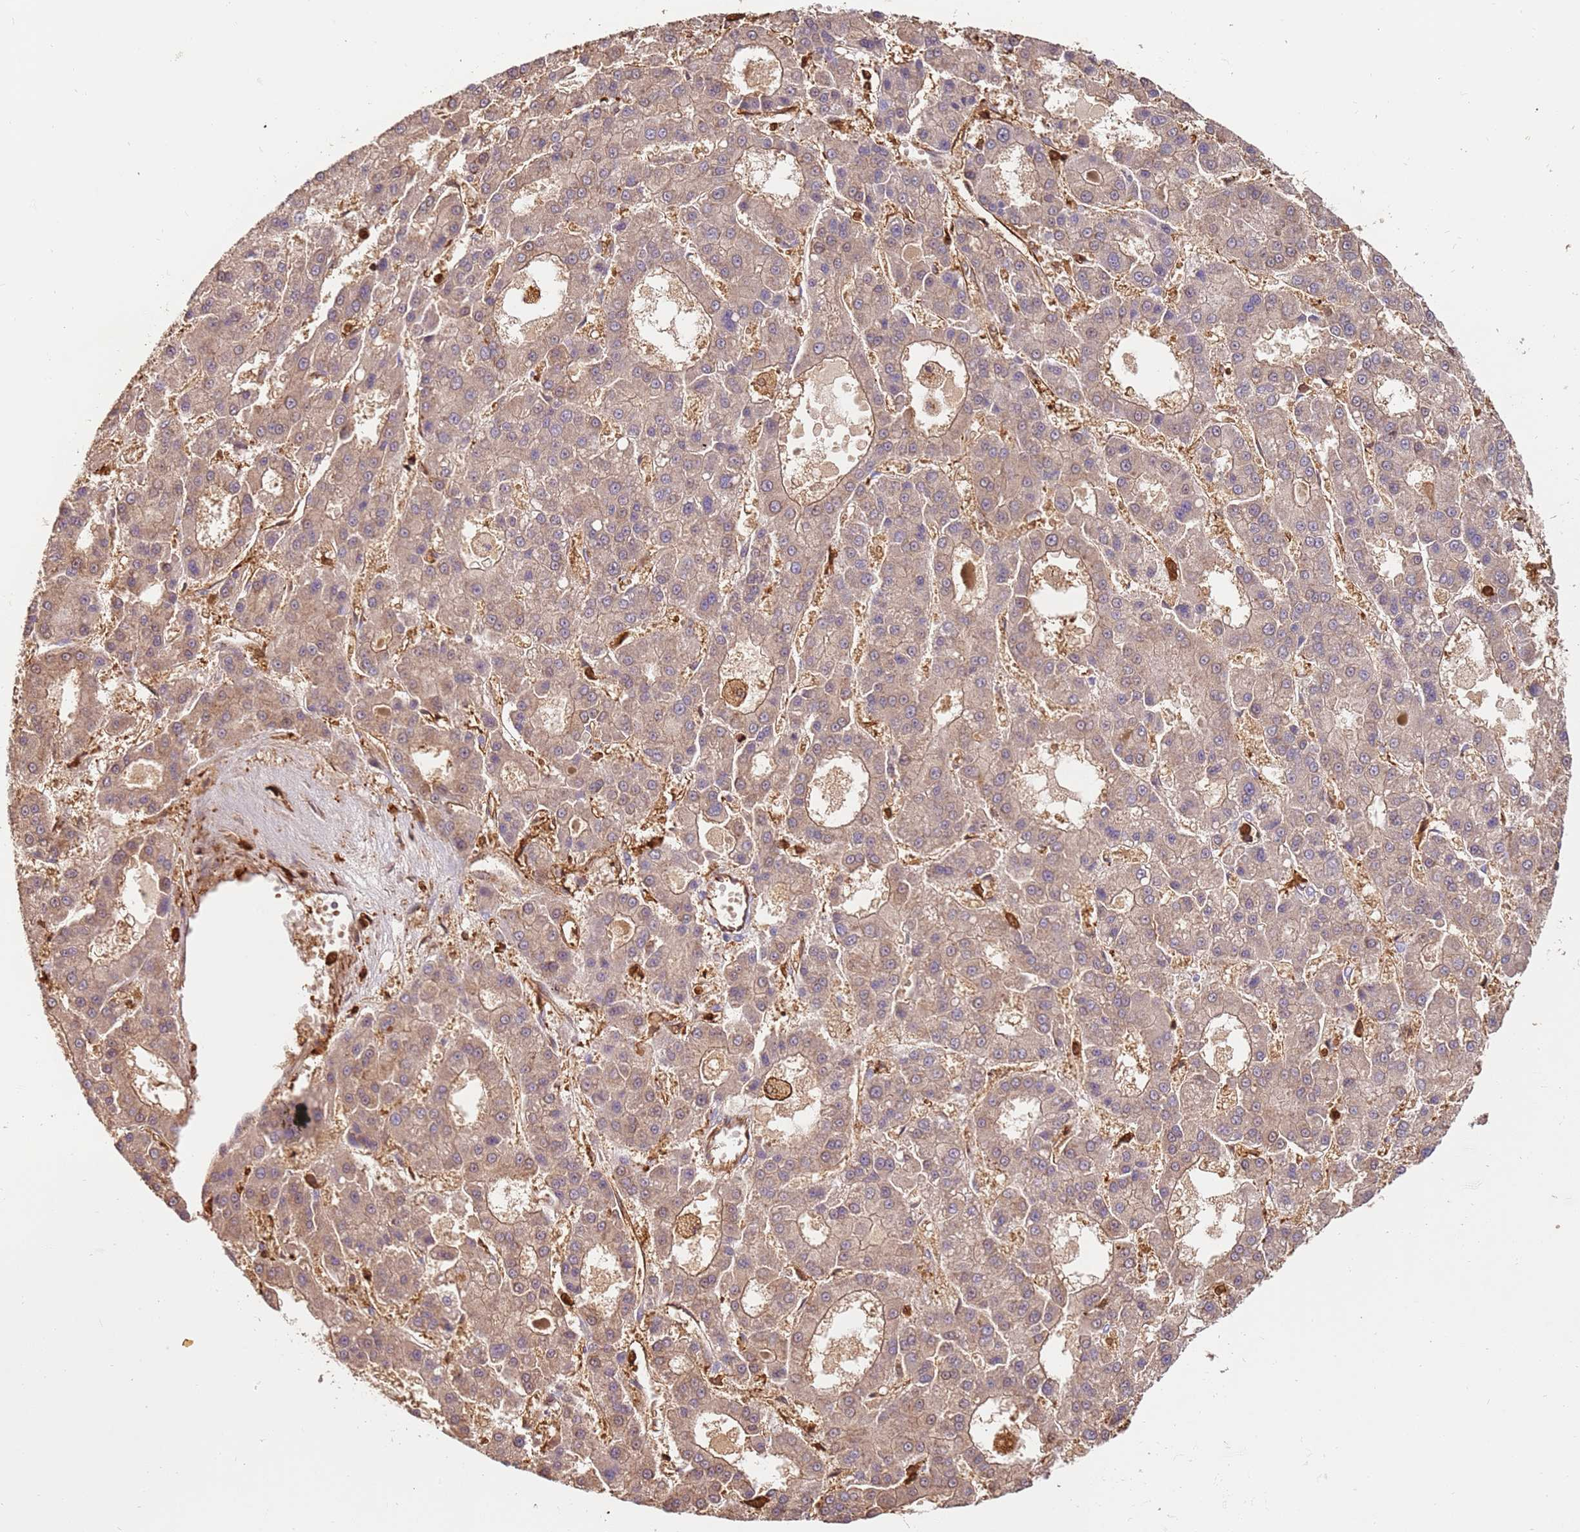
{"staining": {"intensity": "weak", "quantity": "25%-75%", "location": "cytoplasmic/membranous"}, "tissue": "liver cancer", "cell_type": "Tumor cells", "image_type": "cancer", "snomed": [{"axis": "morphology", "description": "Carcinoma, Hepatocellular, NOS"}, {"axis": "topography", "description": "Liver"}], "caption": "This photomicrograph reveals immunohistochemistry (IHC) staining of human liver hepatocellular carcinoma, with low weak cytoplasmic/membranous staining in about 25%-75% of tumor cells.", "gene": "OR6P1", "patient": {"sex": "male", "age": 70}}